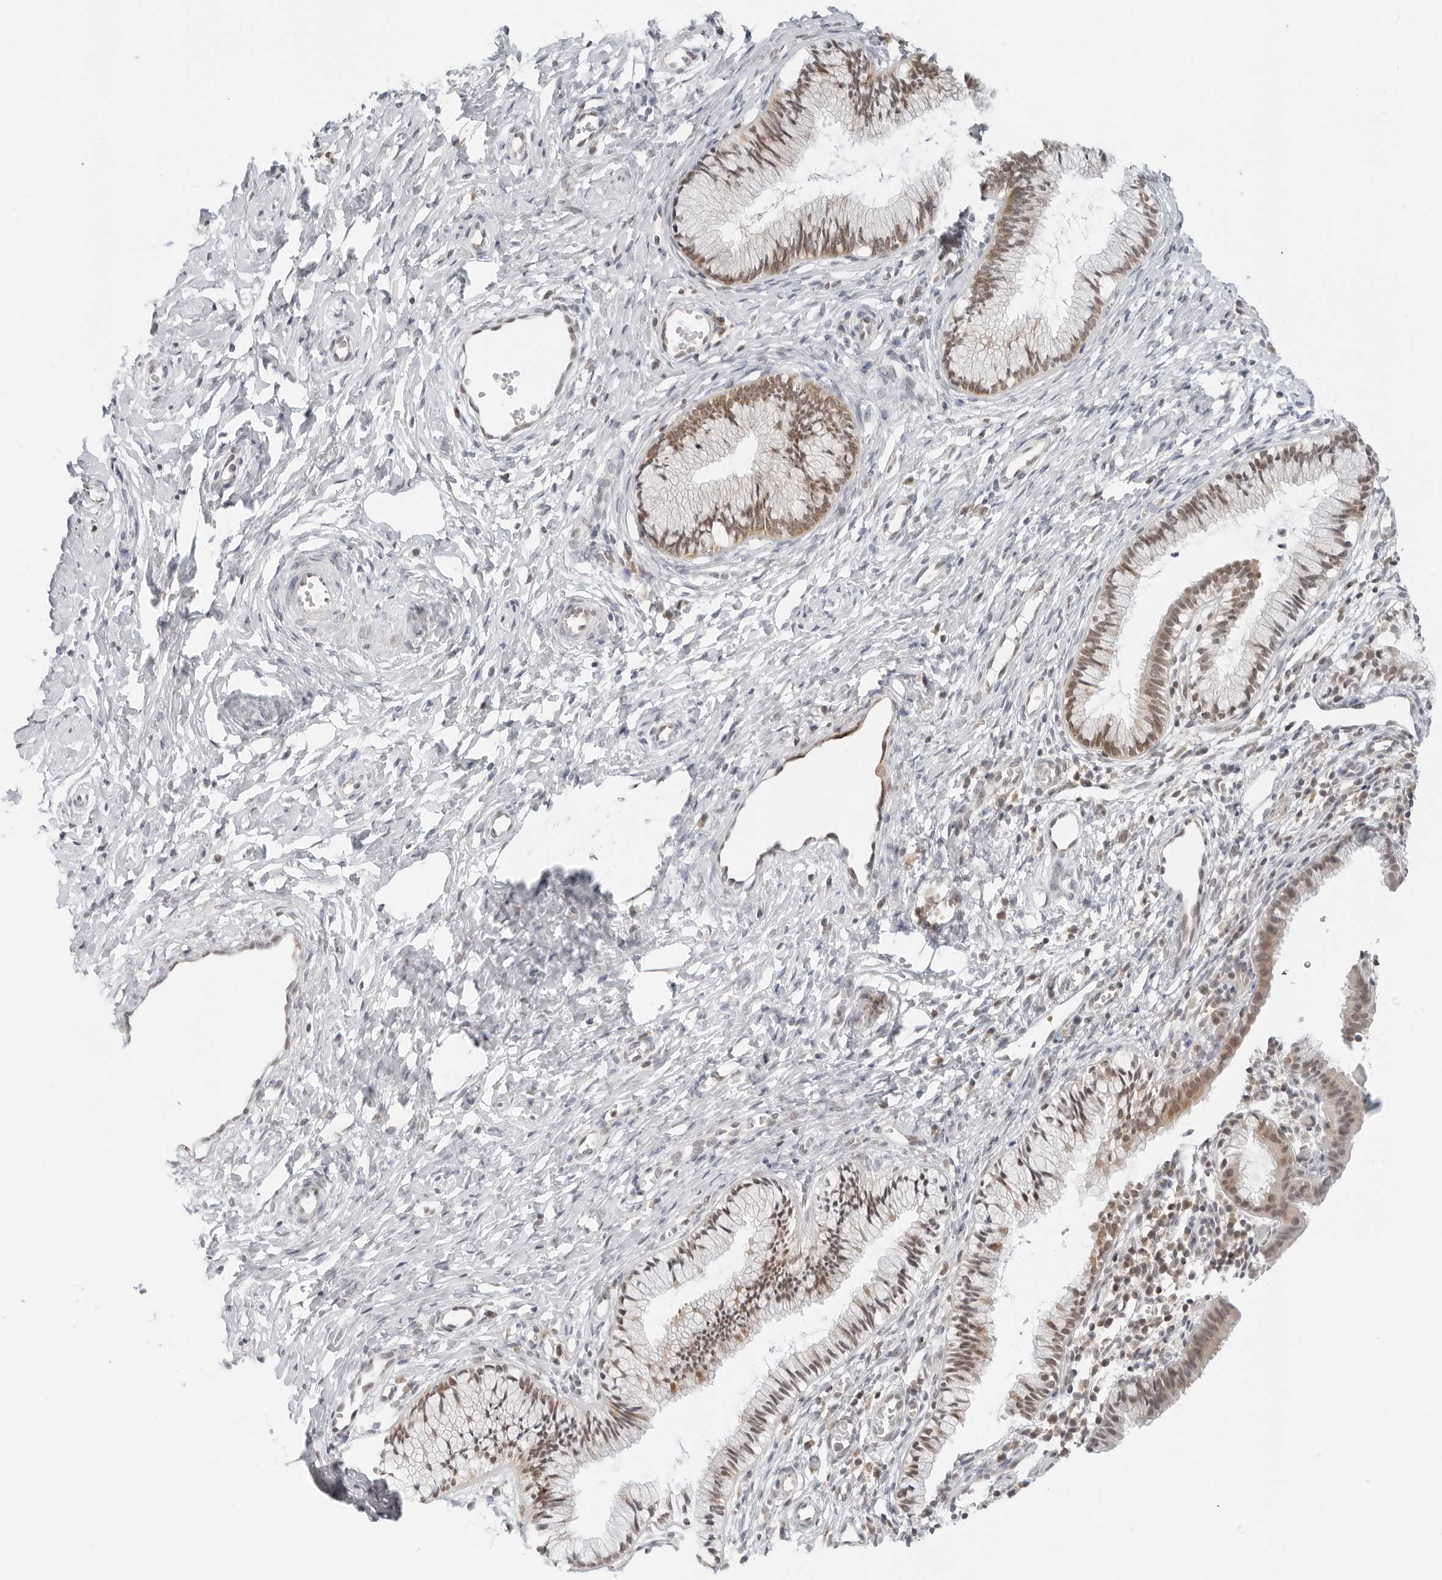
{"staining": {"intensity": "moderate", "quantity": ">75%", "location": "cytoplasmic/membranous,nuclear"}, "tissue": "cervix", "cell_type": "Glandular cells", "image_type": "normal", "snomed": [{"axis": "morphology", "description": "Normal tissue, NOS"}, {"axis": "topography", "description": "Cervix"}], "caption": "This is a micrograph of IHC staining of normal cervix, which shows moderate expression in the cytoplasmic/membranous,nuclear of glandular cells.", "gene": "METAP1", "patient": {"sex": "female", "age": 27}}